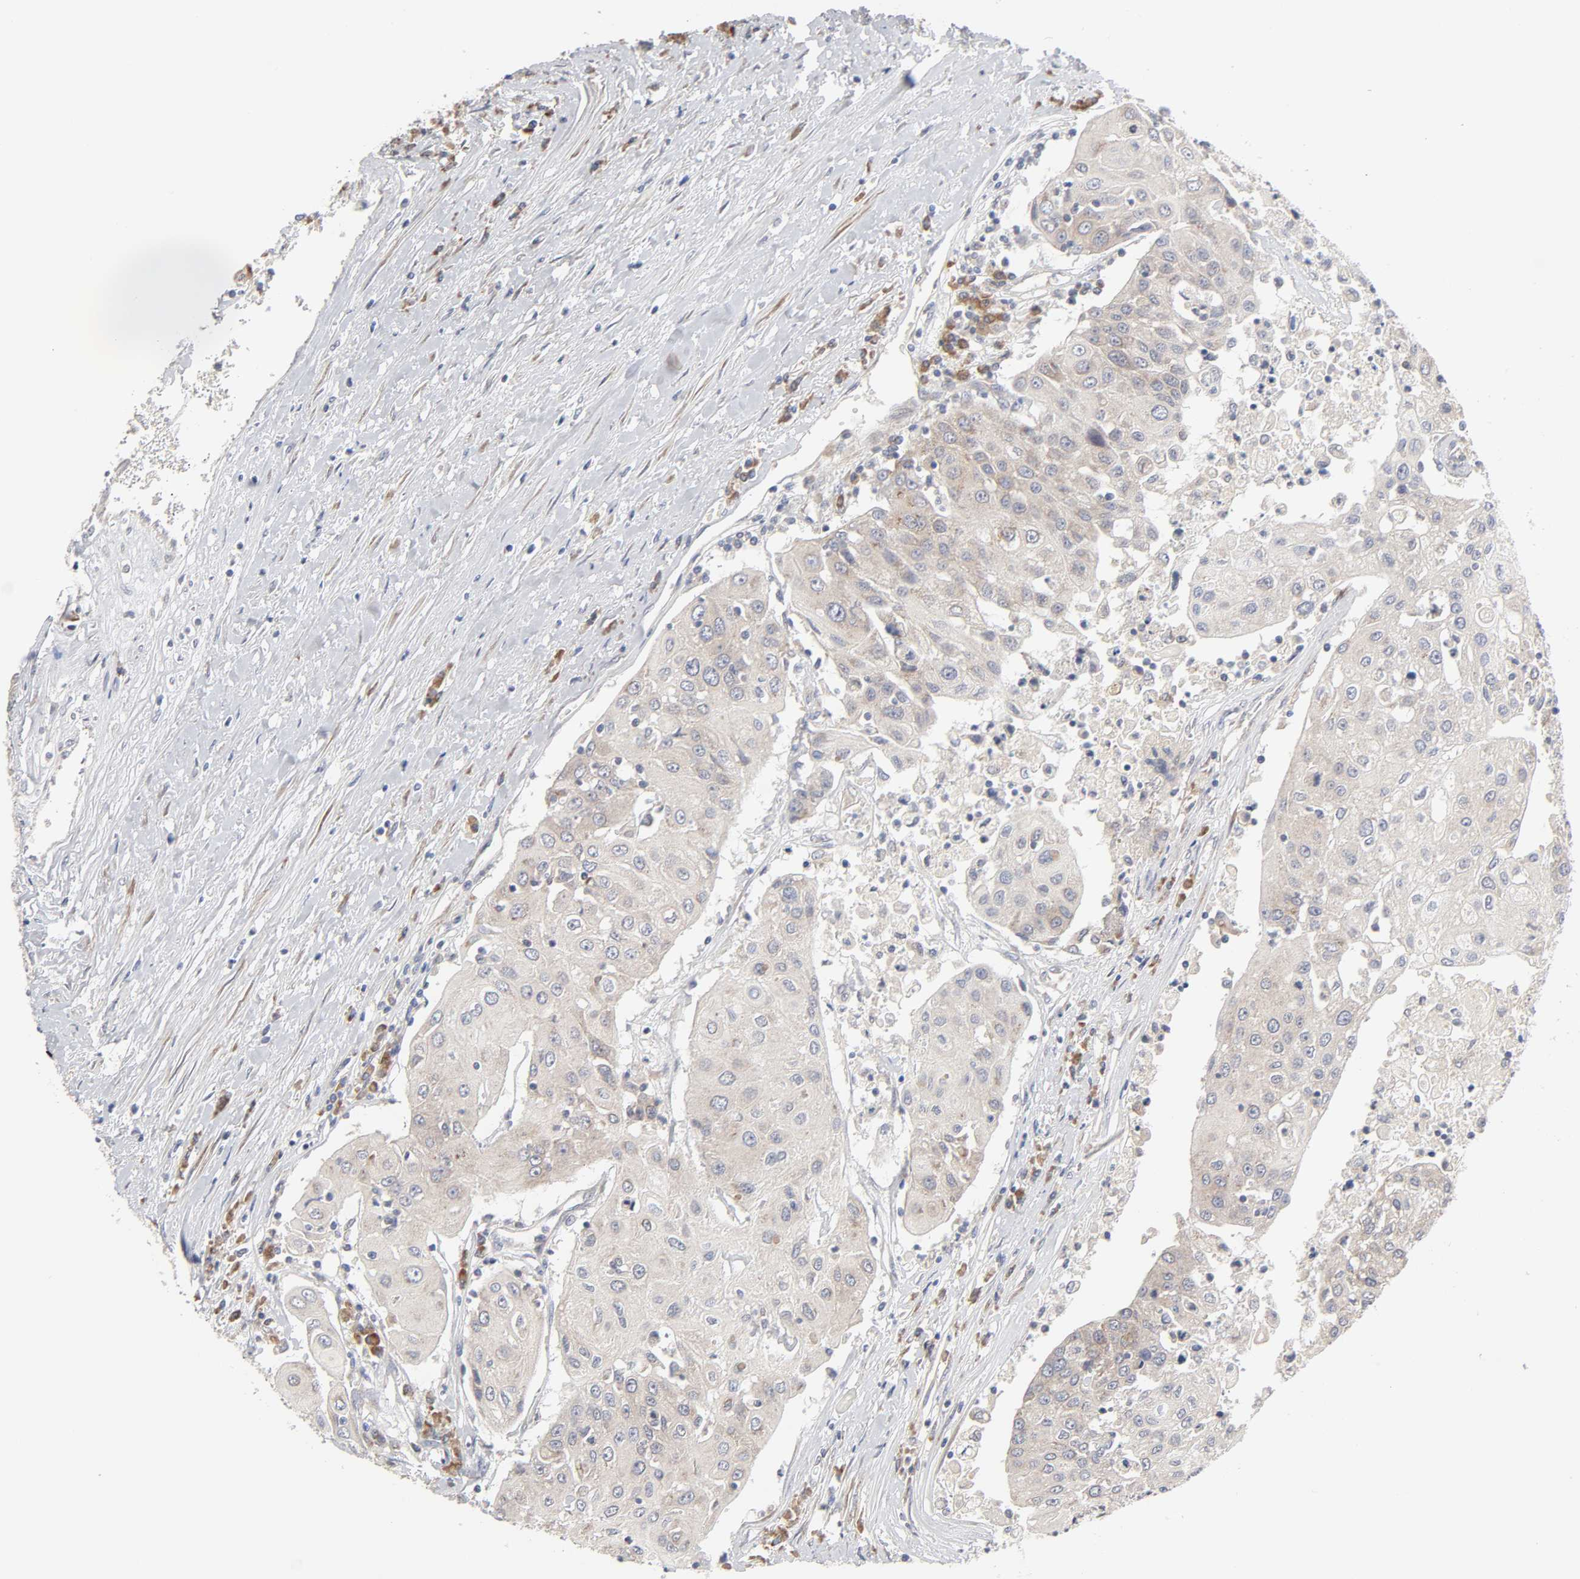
{"staining": {"intensity": "weak", "quantity": ">75%", "location": "cytoplasmic/membranous"}, "tissue": "urothelial cancer", "cell_type": "Tumor cells", "image_type": "cancer", "snomed": [{"axis": "morphology", "description": "Urothelial carcinoma, High grade"}, {"axis": "topography", "description": "Urinary bladder"}], "caption": "Protein staining of urothelial cancer tissue shows weak cytoplasmic/membranous positivity in about >75% of tumor cells.", "gene": "IL4R", "patient": {"sex": "female", "age": 85}}